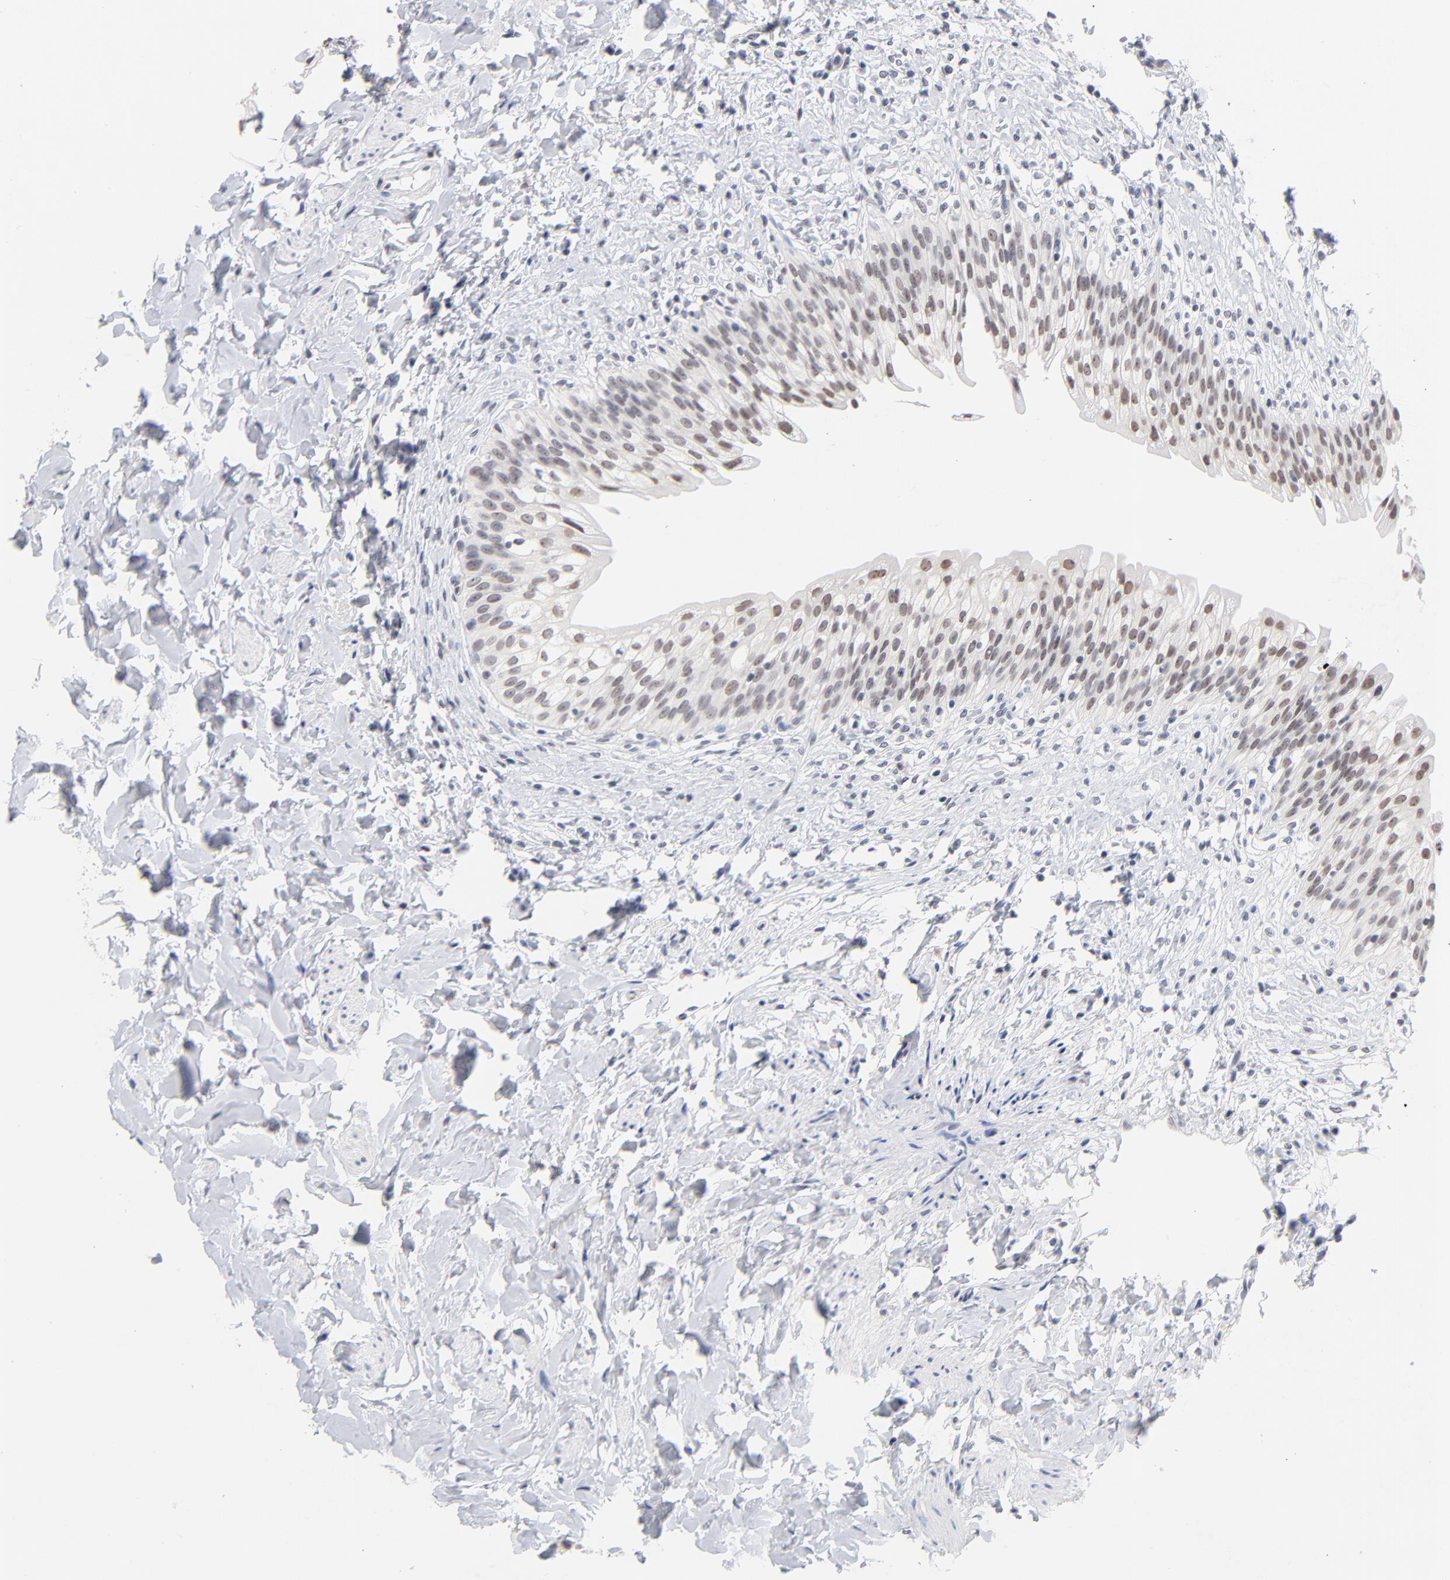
{"staining": {"intensity": "weak", "quantity": ">75%", "location": "nuclear"}, "tissue": "urinary bladder", "cell_type": "Urothelial cells", "image_type": "normal", "snomed": [{"axis": "morphology", "description": "Normal tissue, NOS"}, {"axis": "morphology", "description": "Inflammation, NOS"}, {"axis": "topography", "description": "Urinary bladder"}], "caption": "Immunohistochemical staining of benign human urinary bladder exhibits >75% levels of weak nuclear protein staining in approximately >75% of urothelial cells. (Brightfield microscopy of DAB IHC at high magnification).", "gene": "ORC2", "patient": {"sex": "female", "age": 80}}